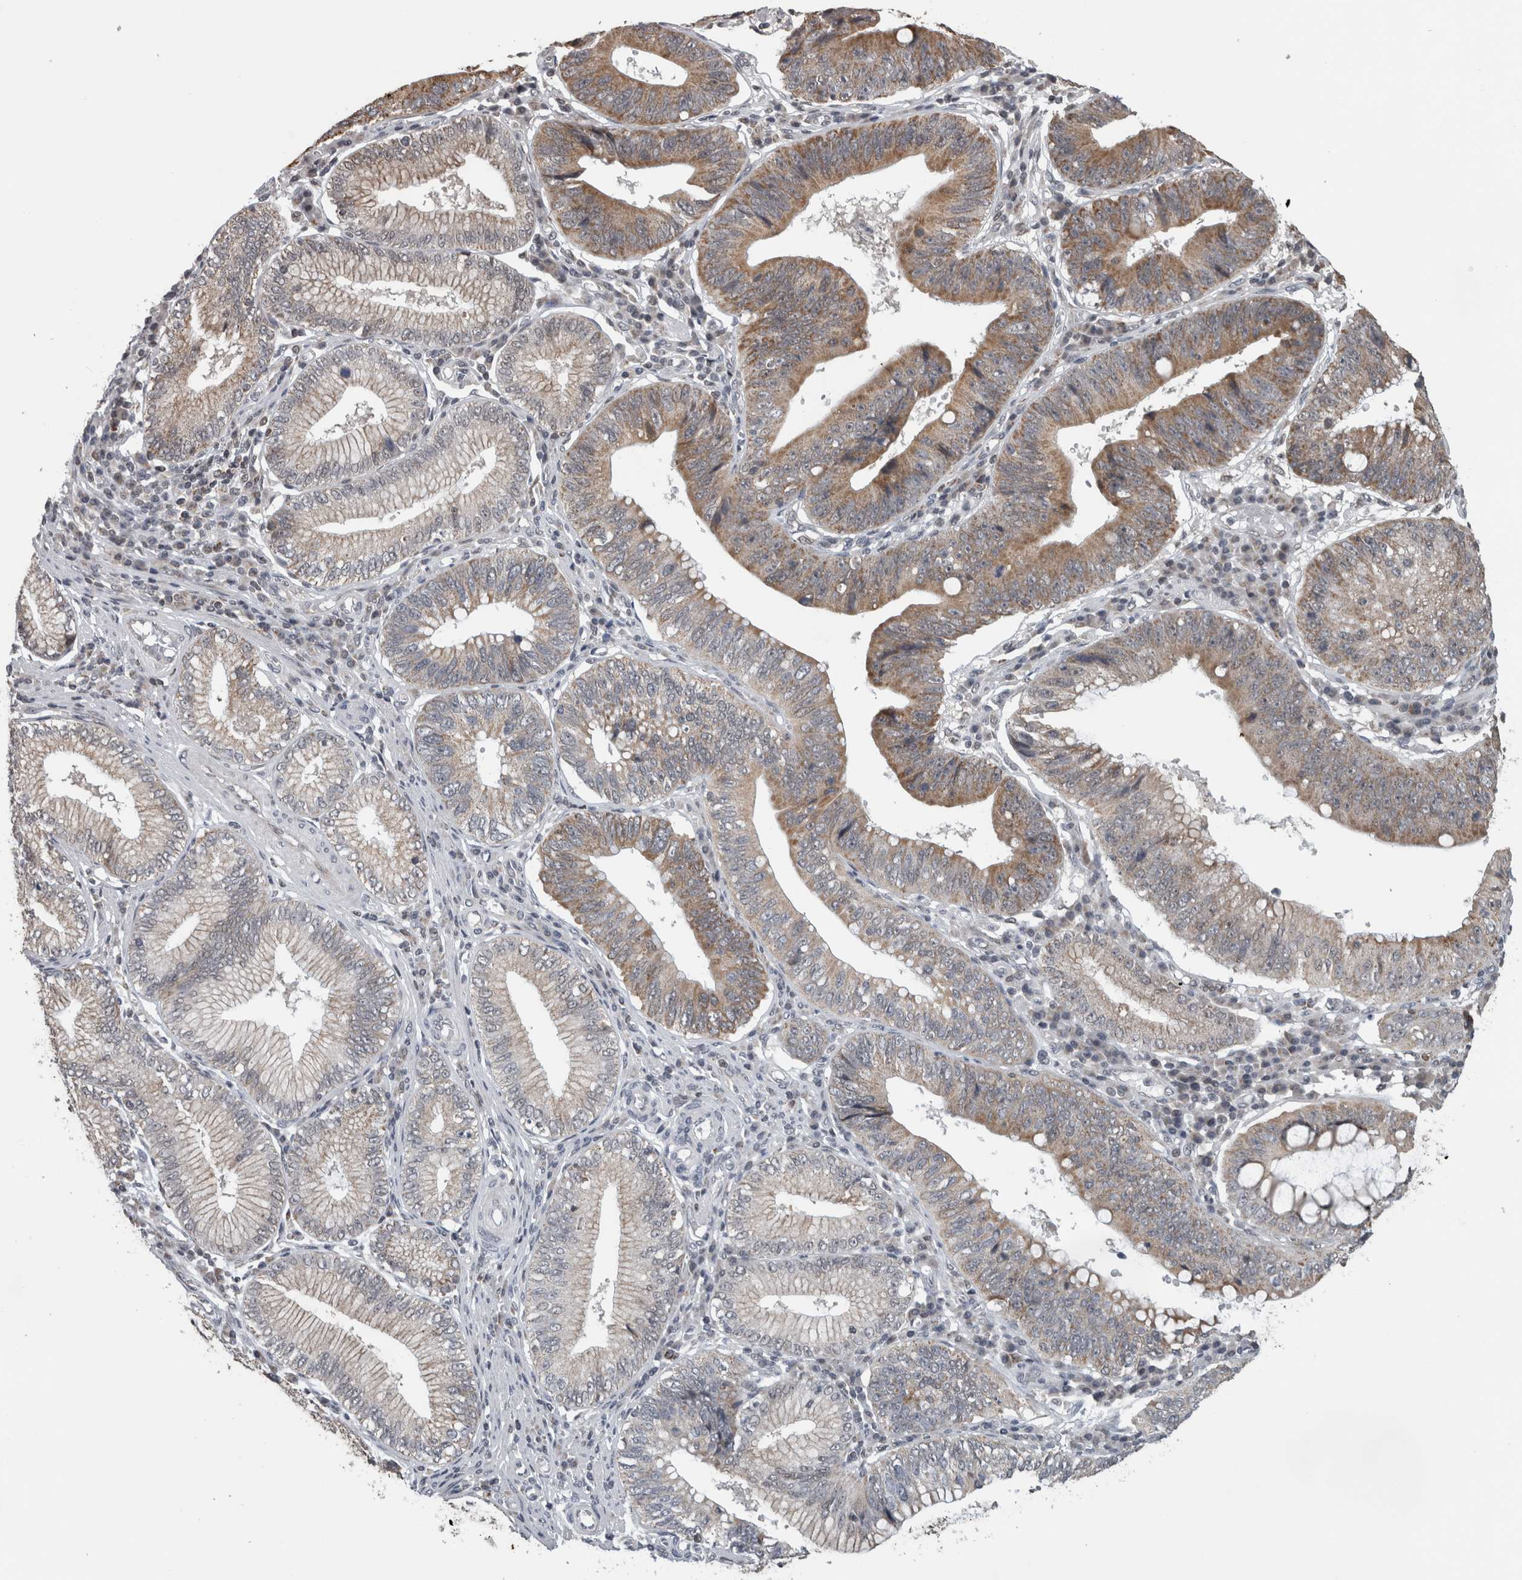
{"staining": {"intensity": "moderate", "quantity": "25%-75%", "location": "cytoplasmic/membranous"}, "tissue": "stomach cancer", "cell_type": "Tumor cells", "image_type": "cancer", "snomed": [{"axis": "morphology", "description": "Adenocarcinoma, NOS"}, {"axis": "topography", "description": "Stomach"}], "caption": "Immunohistochemical staining of adenocarcinoma (stomach) displays medium levels of moderate cytoplasmic/membranous protein expression in about 25%-75% of tumor cells.", "gene": "OR2K2", "patient": {"sex": "male", "age": 59}}